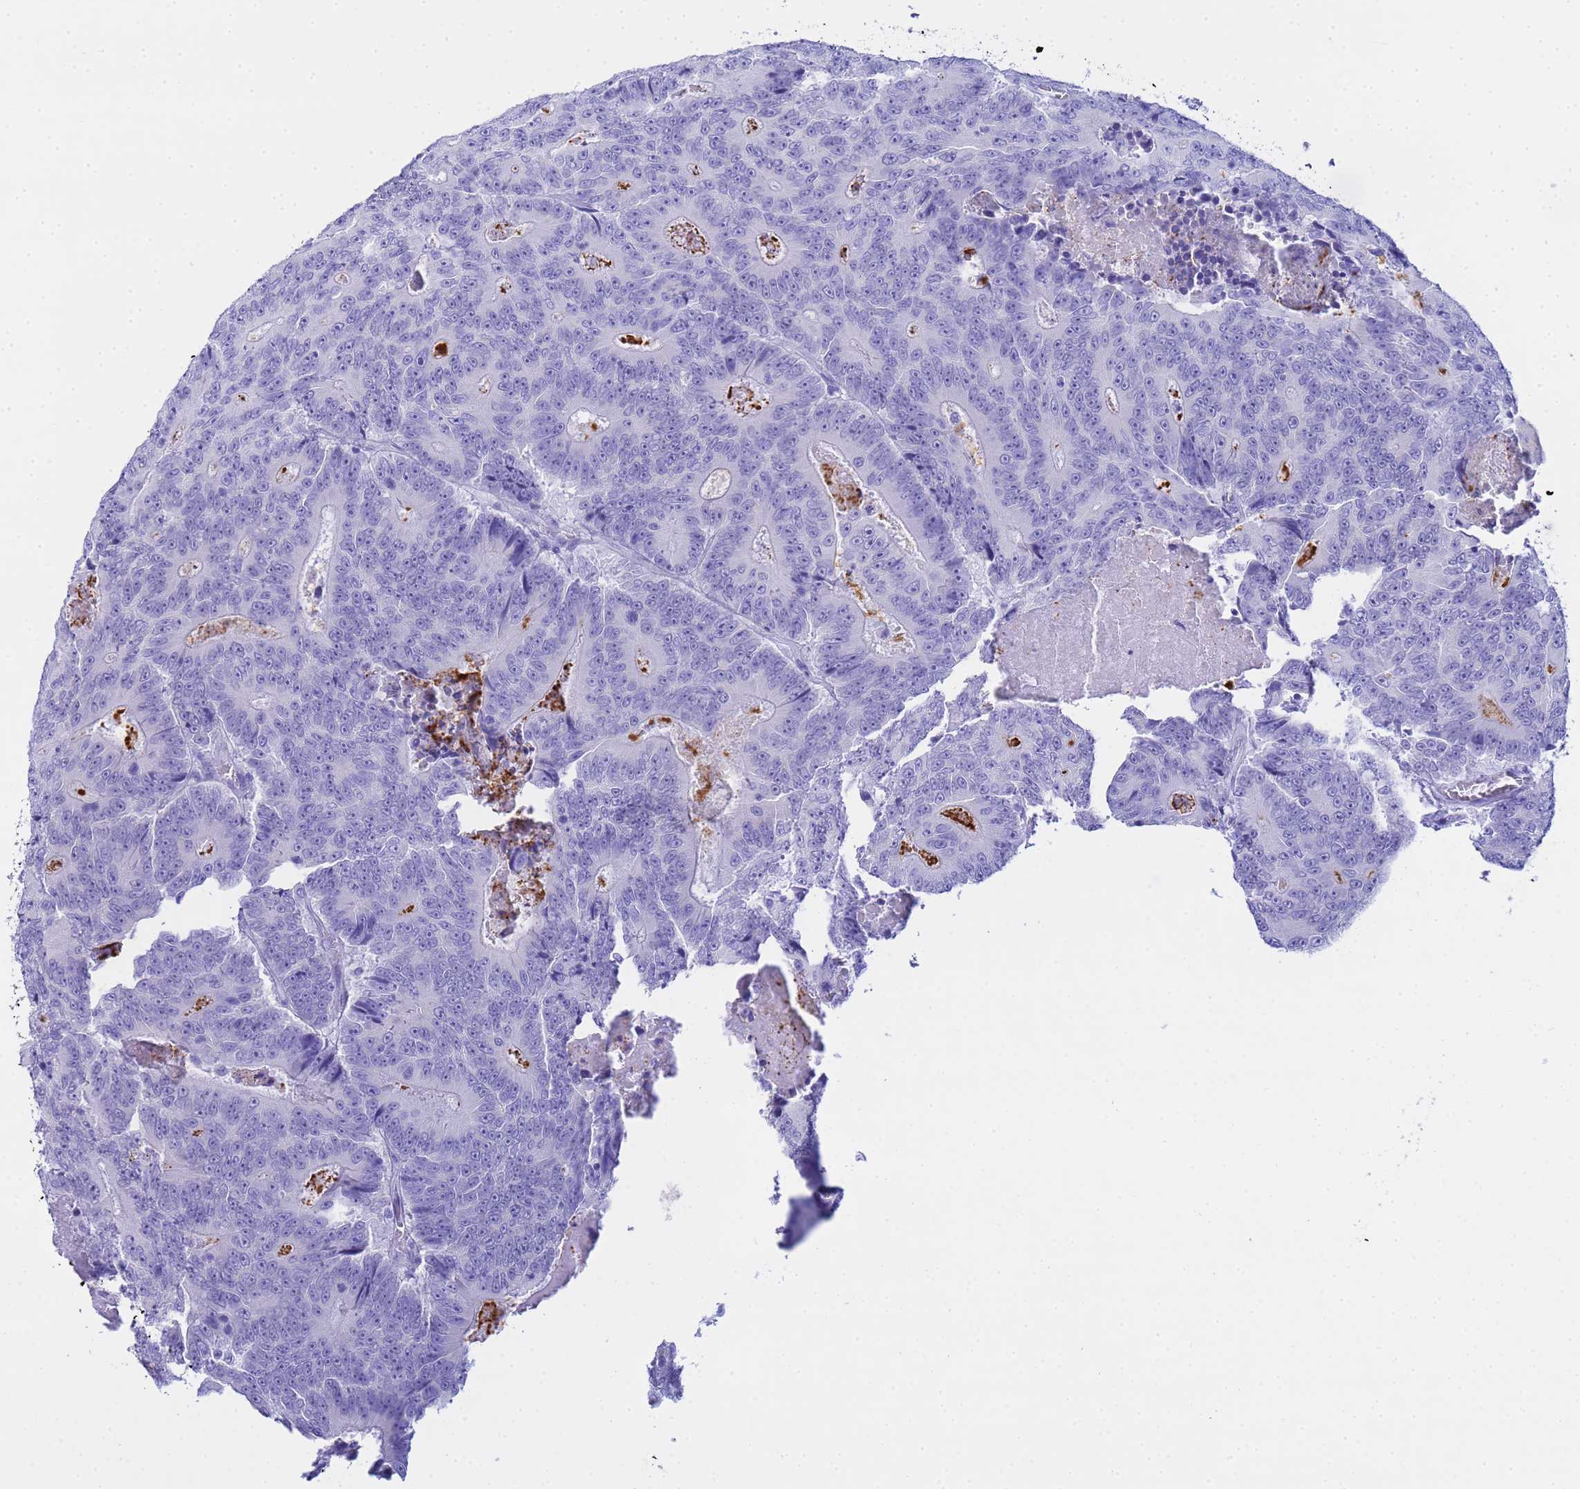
{"staining": {"intensity": "negative", "quantity": "none", "location": "none"}, "tissue": "colorectal cancer", "cell_type": "Tumor cells", "image_type": "cancer", "snomed": [{"axis": "morphology", "description": "Adenocarcinoma, NOS"}, {"axis": "topography", "description": "Colon"}], "caption": "Tumor cells are negative for protein expression in human colorectal cancer.", "gene": "AQP12A", "patient": {"sex": "male", "age": 83}}